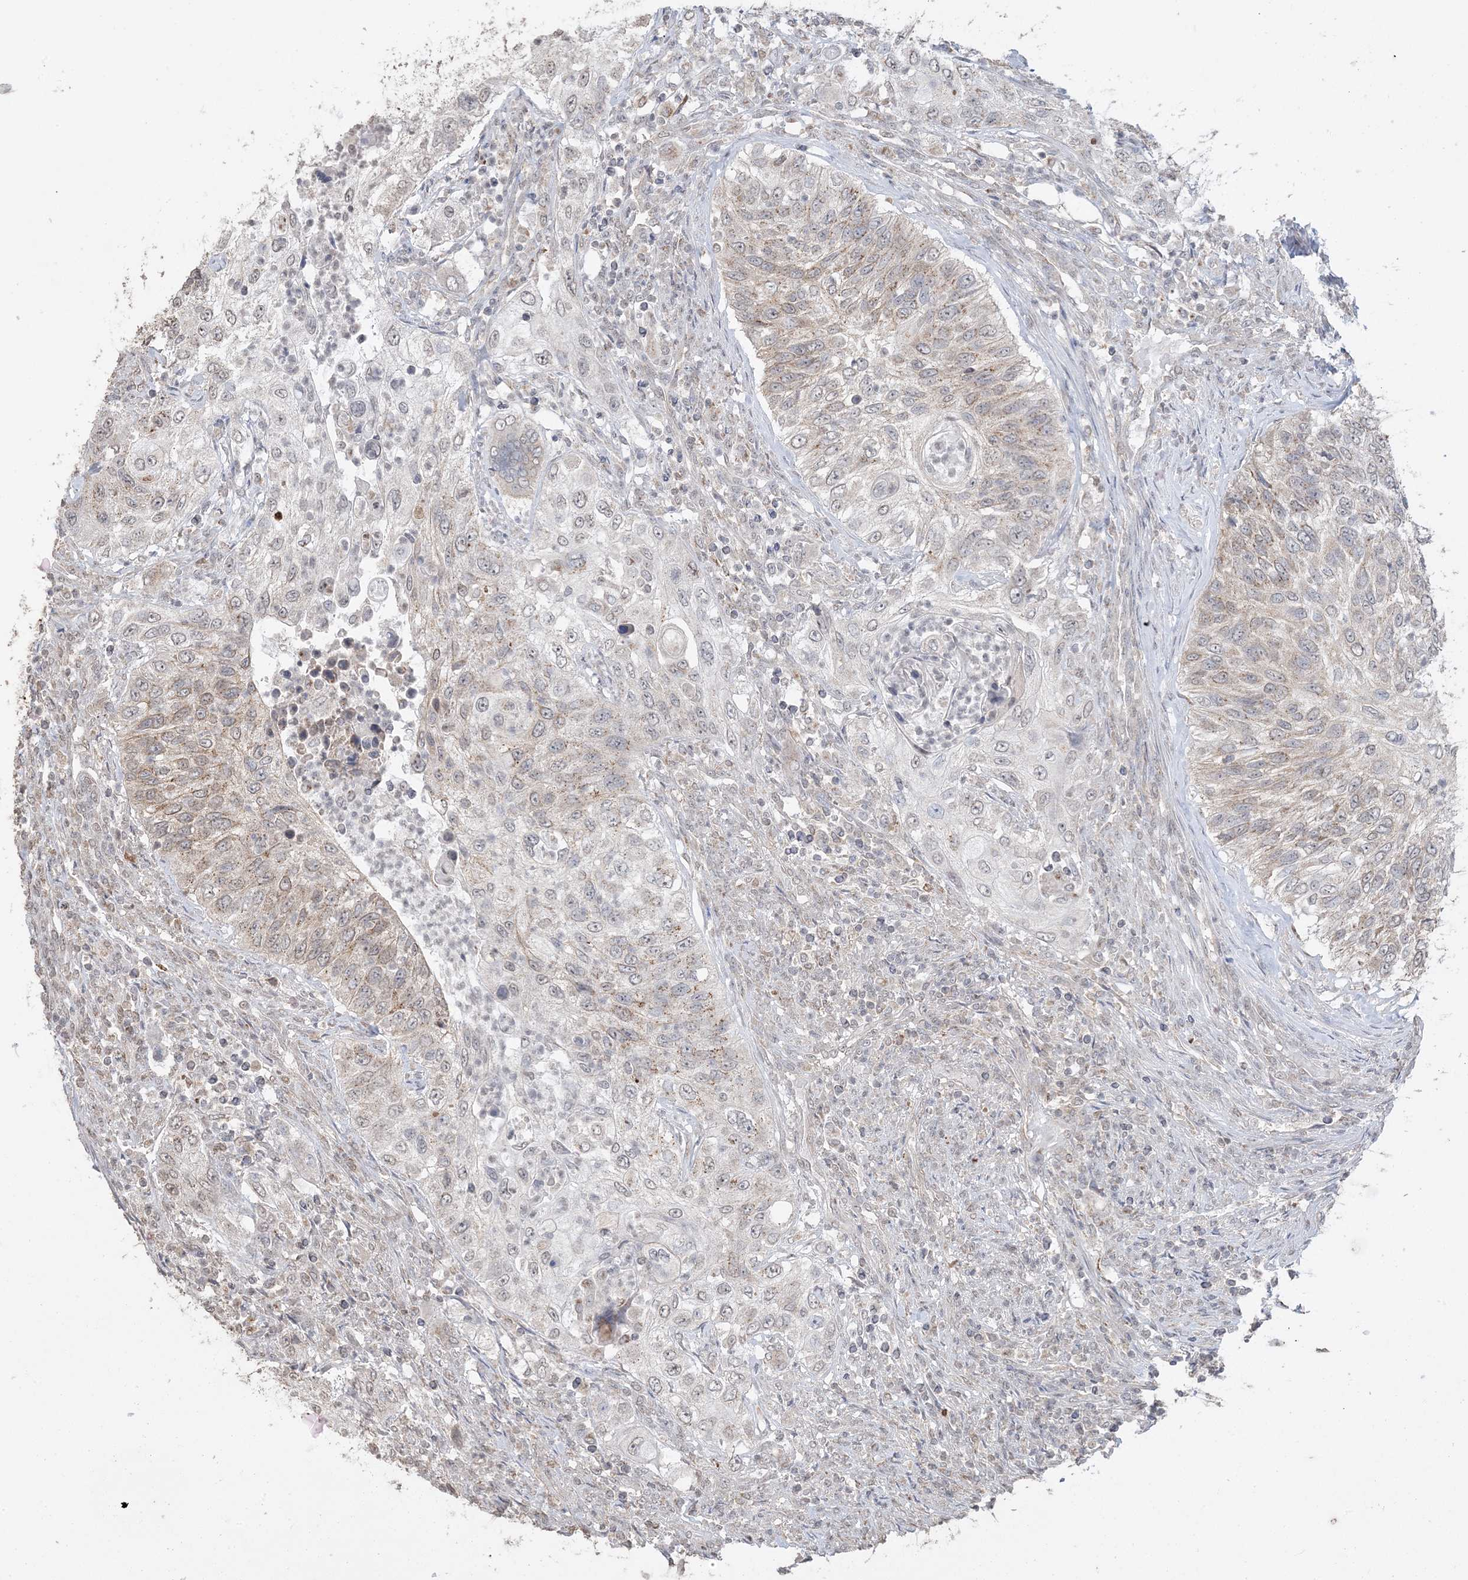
{"staining": {"intensity": "weak", "quantity": ">75%", "location": "cytoplasmic/membranous"}, "tissue": "urothelial cancer", "cell_type": "Tumor cells", "image_type": "cancer", "snomed": [{"axis": "morphology", "description": "Urothelial carcinoma, High grade"}, {"axis": "topography", "description": "Urinary bladder"}], "caption": "High-grade urothelial carcinoma stained for a protein shows weak cytoplasmic/membranous positivity in tumor cells.", "gene": "XRN1", "patient": {"sex": "female", "age": 60}}